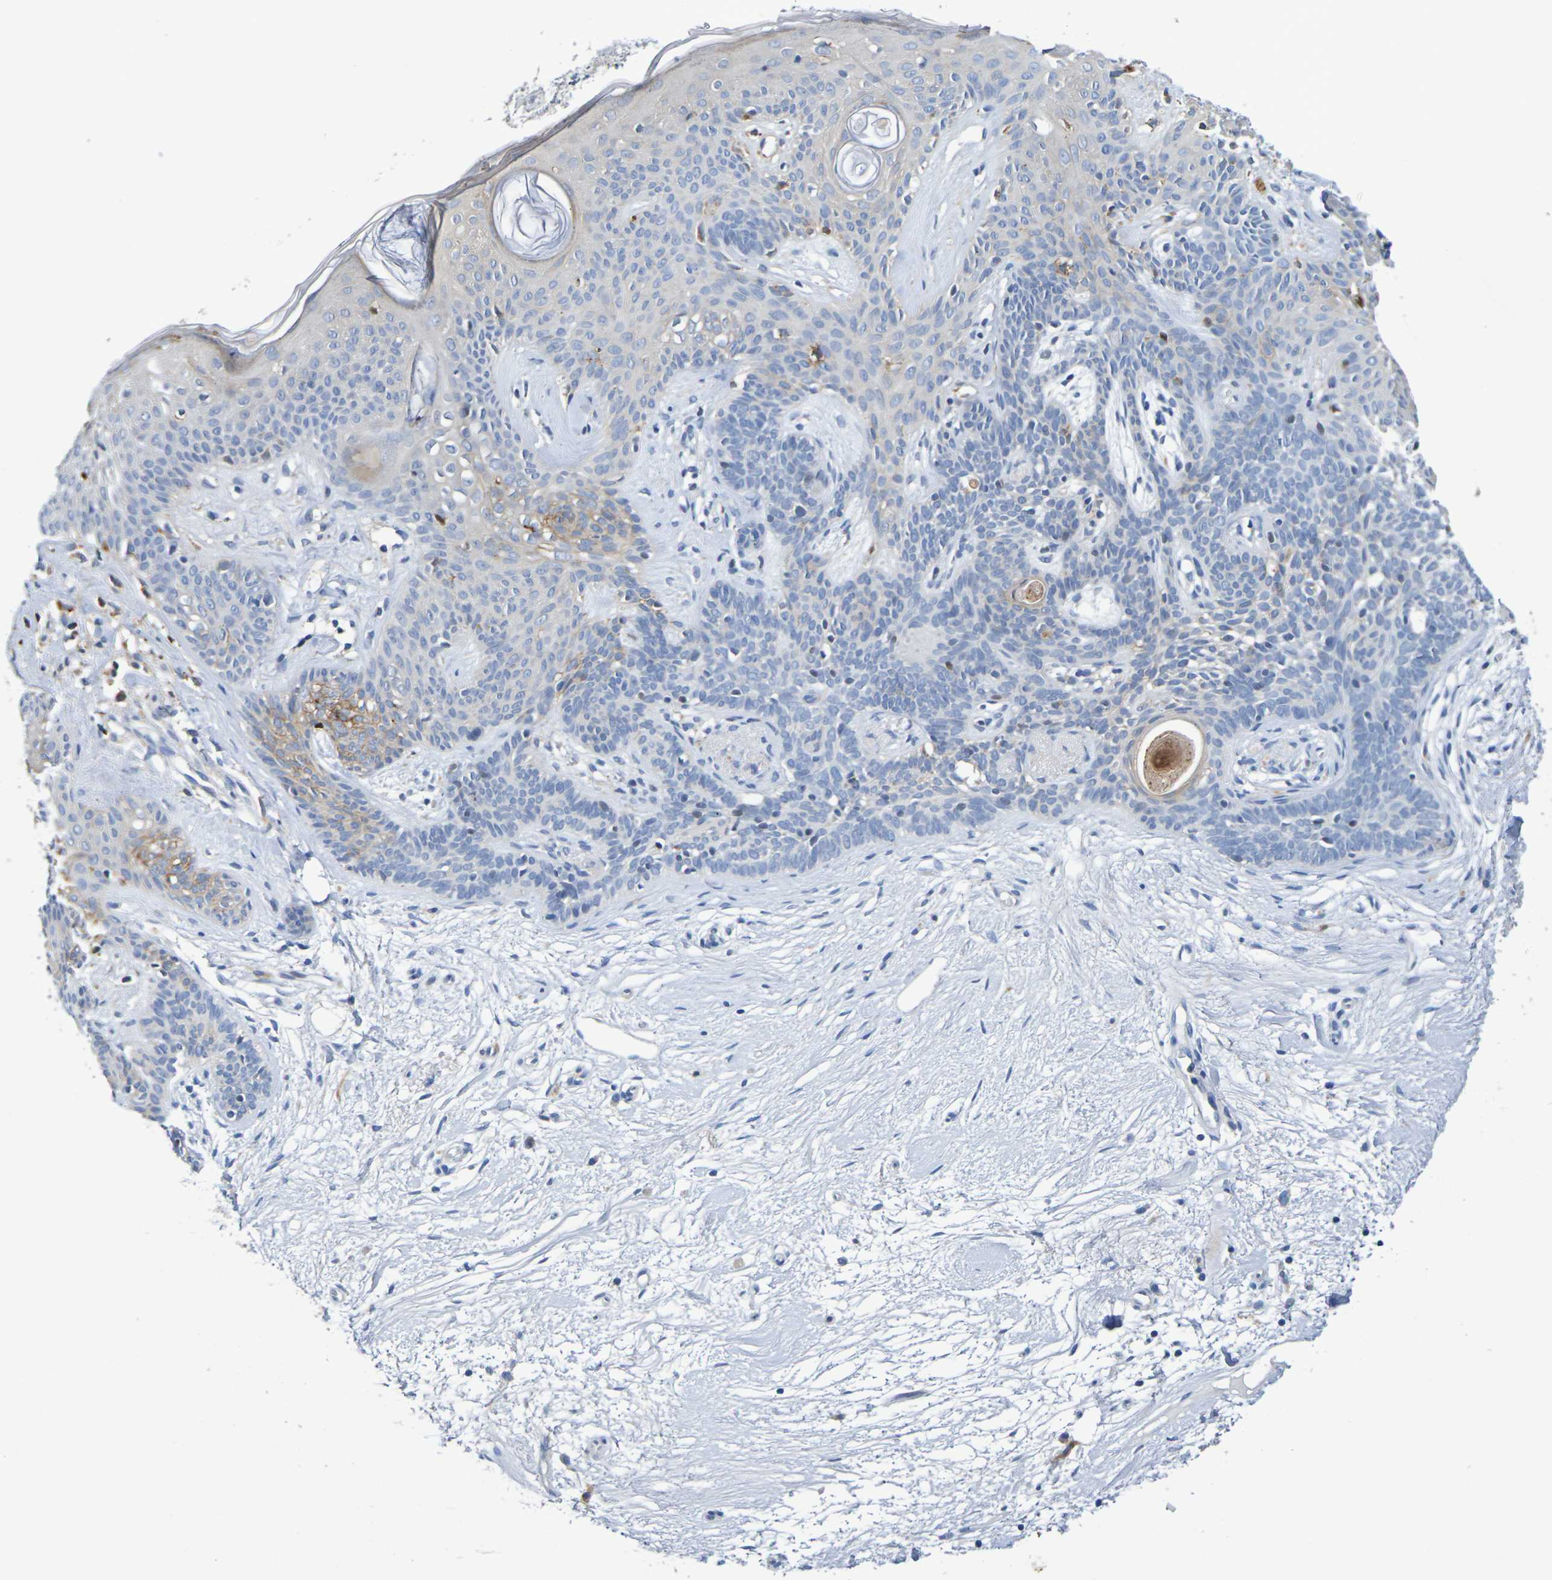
{"staining": {"intensity": "moderate", "quantity": "<25%", "location": "cytoplasmic/membranous"}, "tissue": "skin cancer", "cell_type": "Tumor cells", "image_type": "cancer", "snomed": [{"axis": "morphology", "description": "Developmental malformation"}, {"axis": "morphology", "description": "Basal cell carcinoma"}, {"axis": "topography", "description": "Skin"}], "caption": "A low amount of moderate cytoplasmic/membranous staining is present in about <25% of tumor cells in skin basal cell carcinoma tissue. The staining was performed using DAB to visualize the protein expression in brown, while the nuclei were stained in blue with hematoxylin (Magnification: 20x).", "gene": "SDC4", "patient": {"sex": "female", "age": 62}}